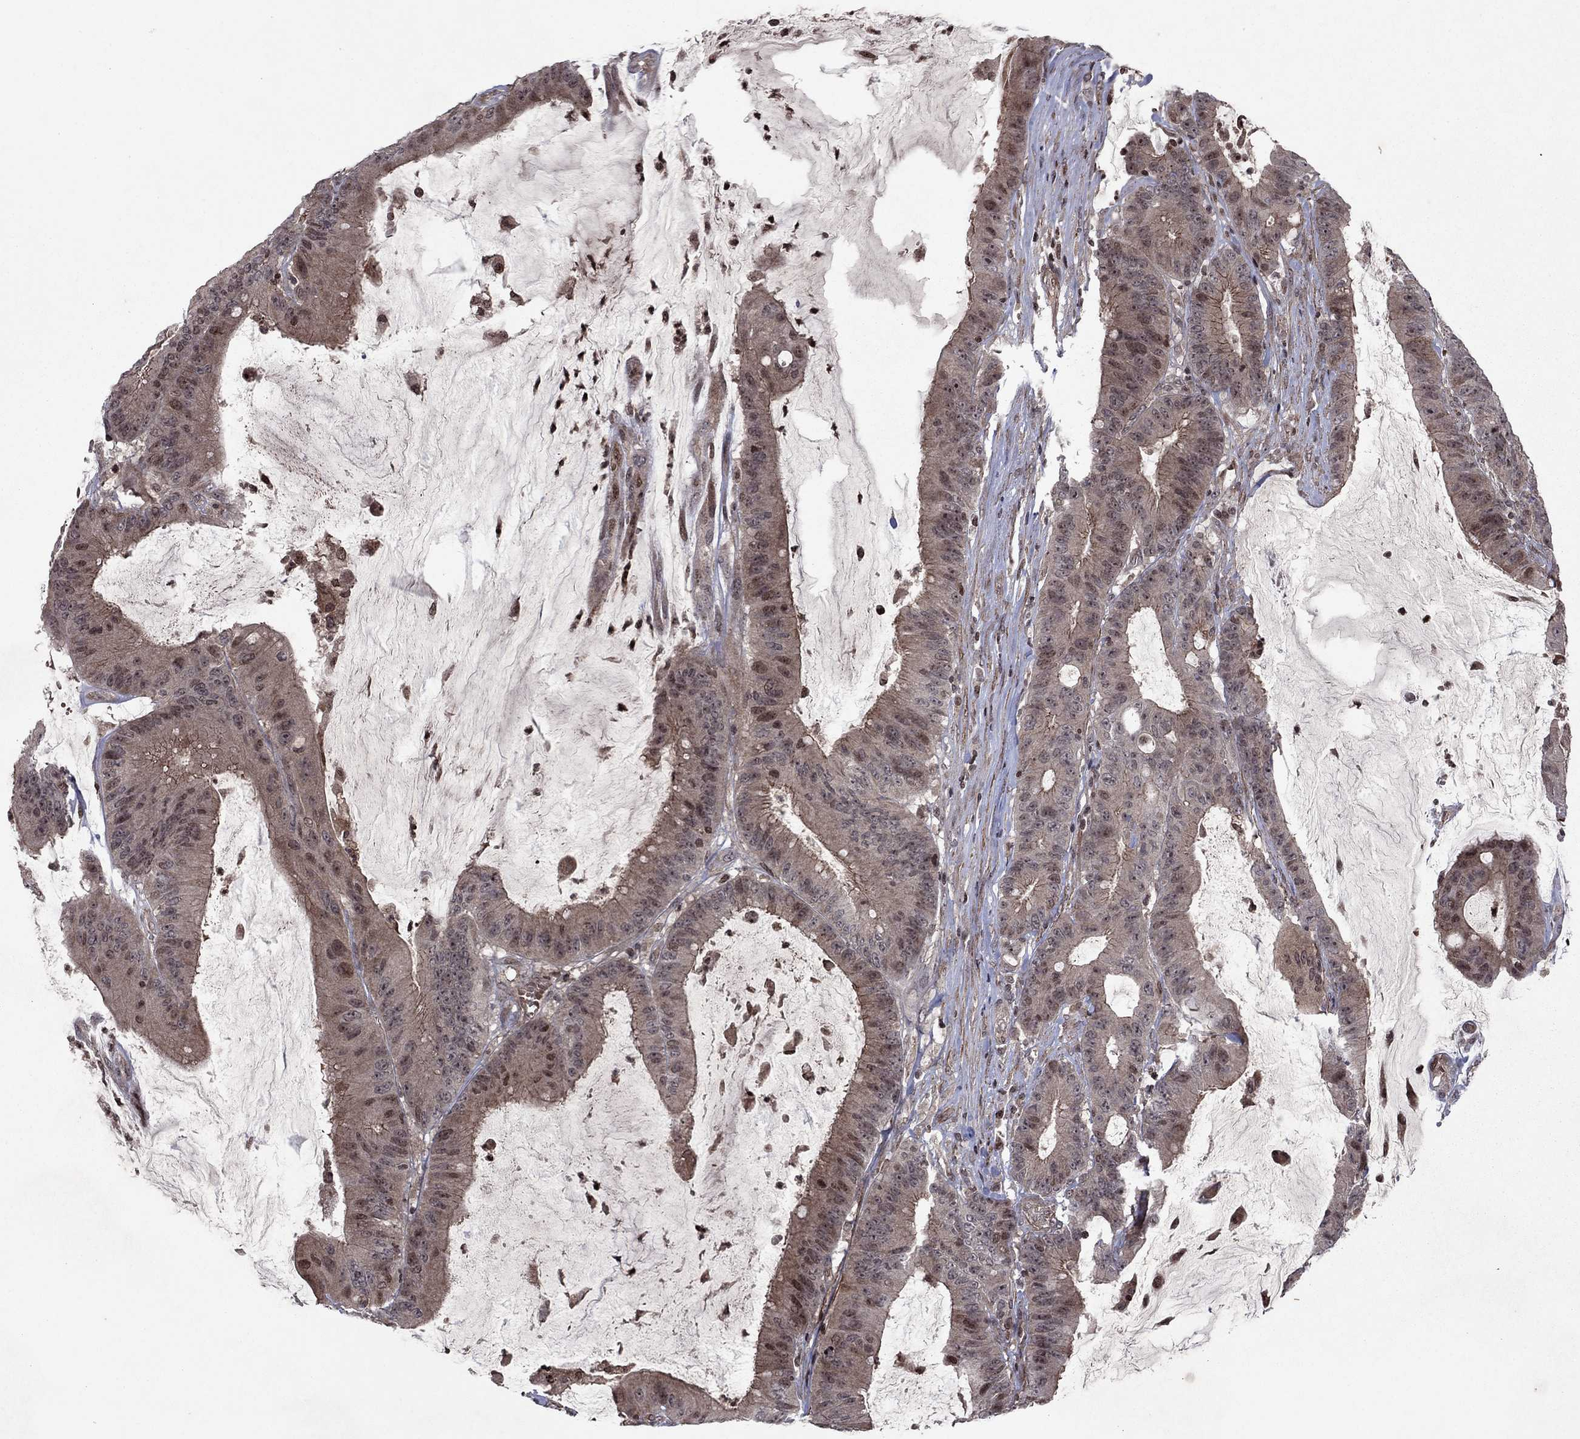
{"staining": {"intensity": "negative", "quantity": "none", "location": "none"}, "tissue": "colorectal cancer", "cell_type": "Tumor cells", "image_type": "cancer", "snomed": [{"axis": "morphology", "description": "Adenocarcinoma, NOS"}, {"axis": "topography", "description": "Colon"}], "caption": "Immunohistochemistry of human colorectal cancer (adenocarcinoma) demonstrates no positivity in tumor cells. (DAB (3,3'-diaminobenzidine) immunohistochemistry (IHC) with hematoxylin counter stain).", "gene": "SORBS1", "patient": {"sex": "female", "age": 69}}